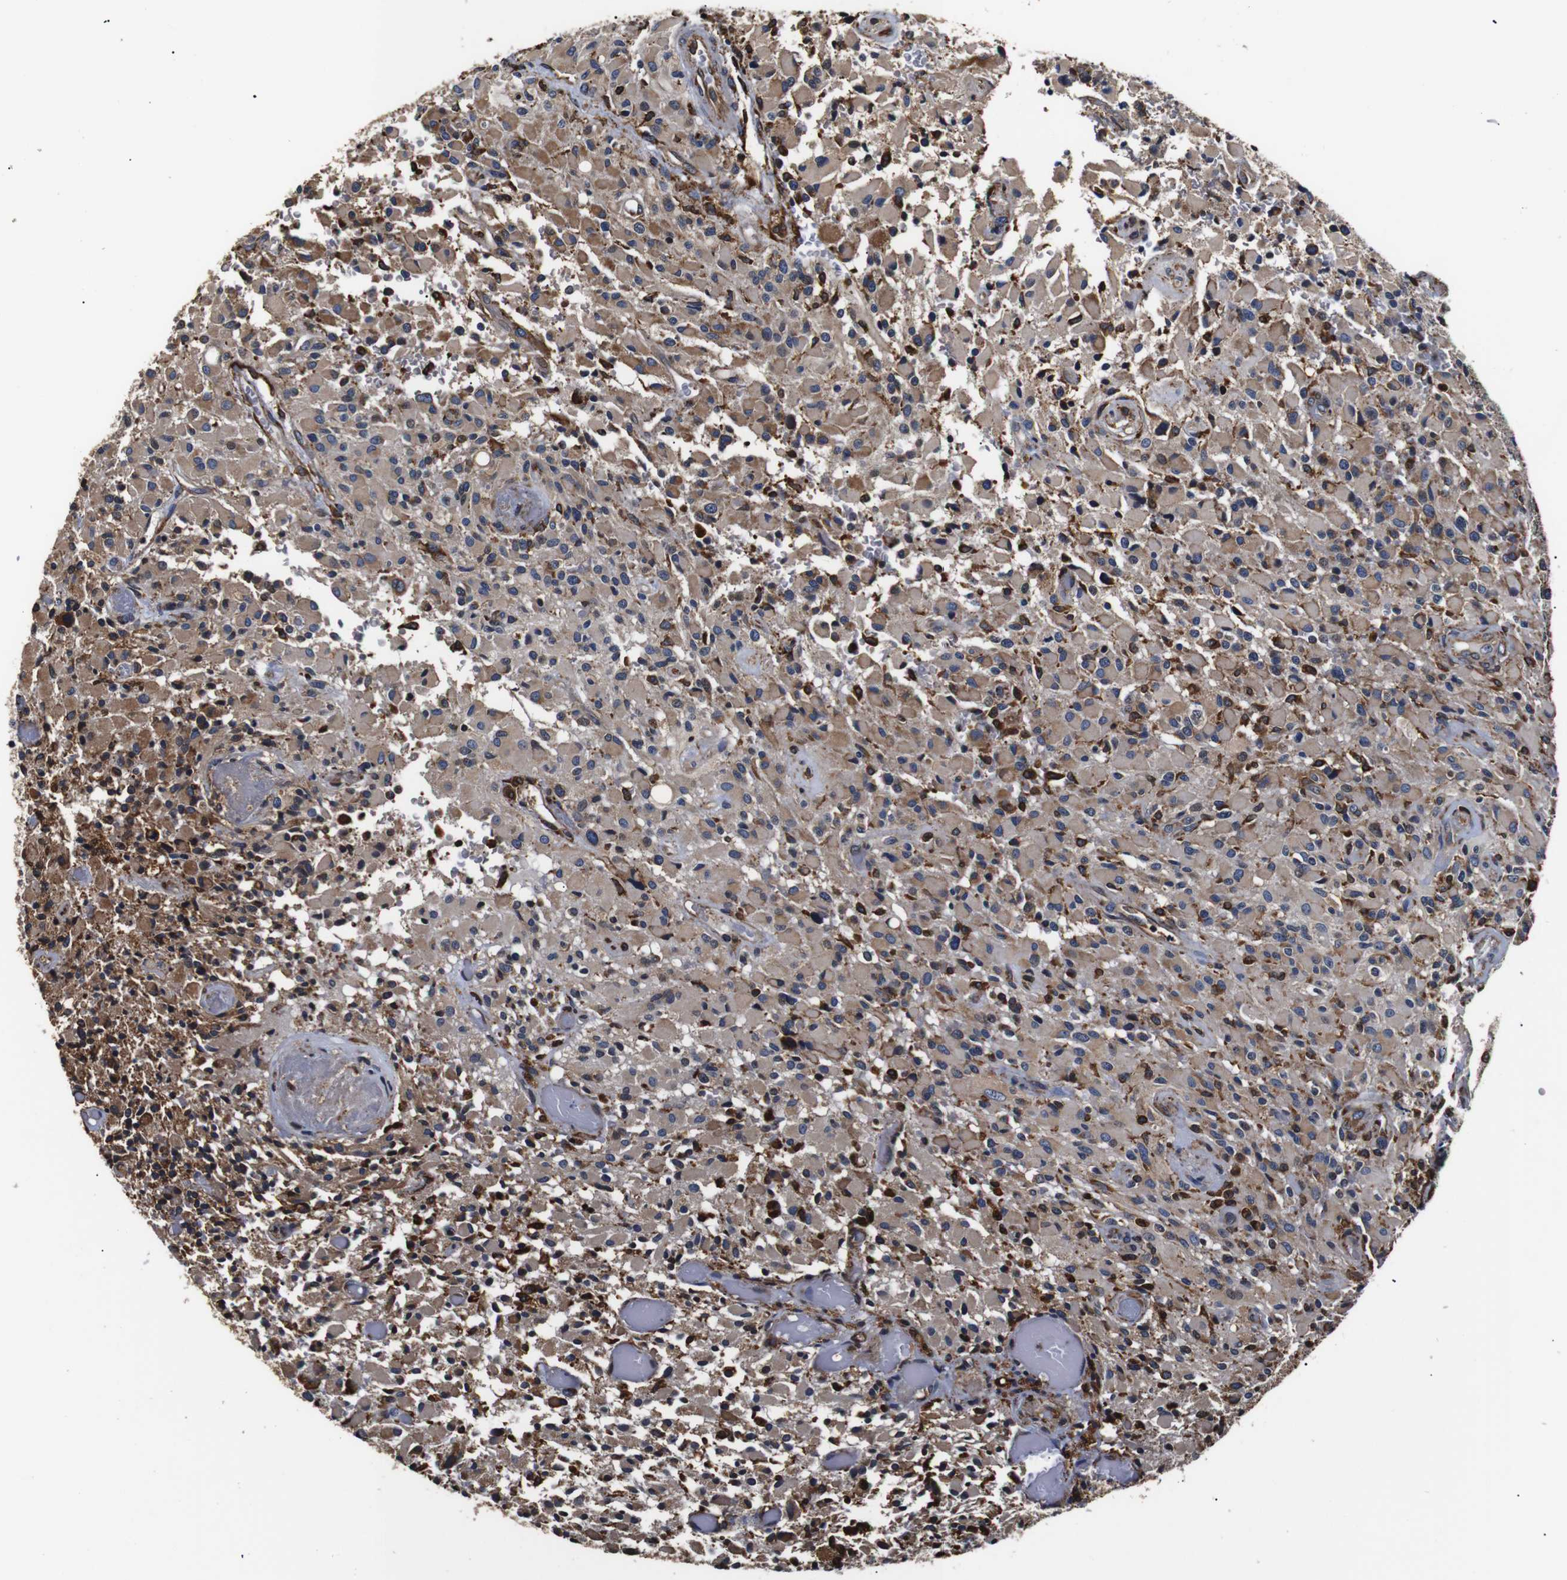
{"staining": {"intensity": "moderate", "quantity": "<25%", "location": "cytoplasmic/membranous"}, "tissue": "glioma", "cell_type": "Tumor cells", "image_type": "cancer", "snomed": [{"axis": "morphology", "description": "Glioma, malignant, High grade"}, {"axis": "topography", "description": "Brain"}], "caption": "Protein staining of glioma tissue reveals moderate cytoplasmic/membranous staining in about <25% of tumor cells.", "gene": "HHIP", "patient": {"sex": "male", "age": 71}}